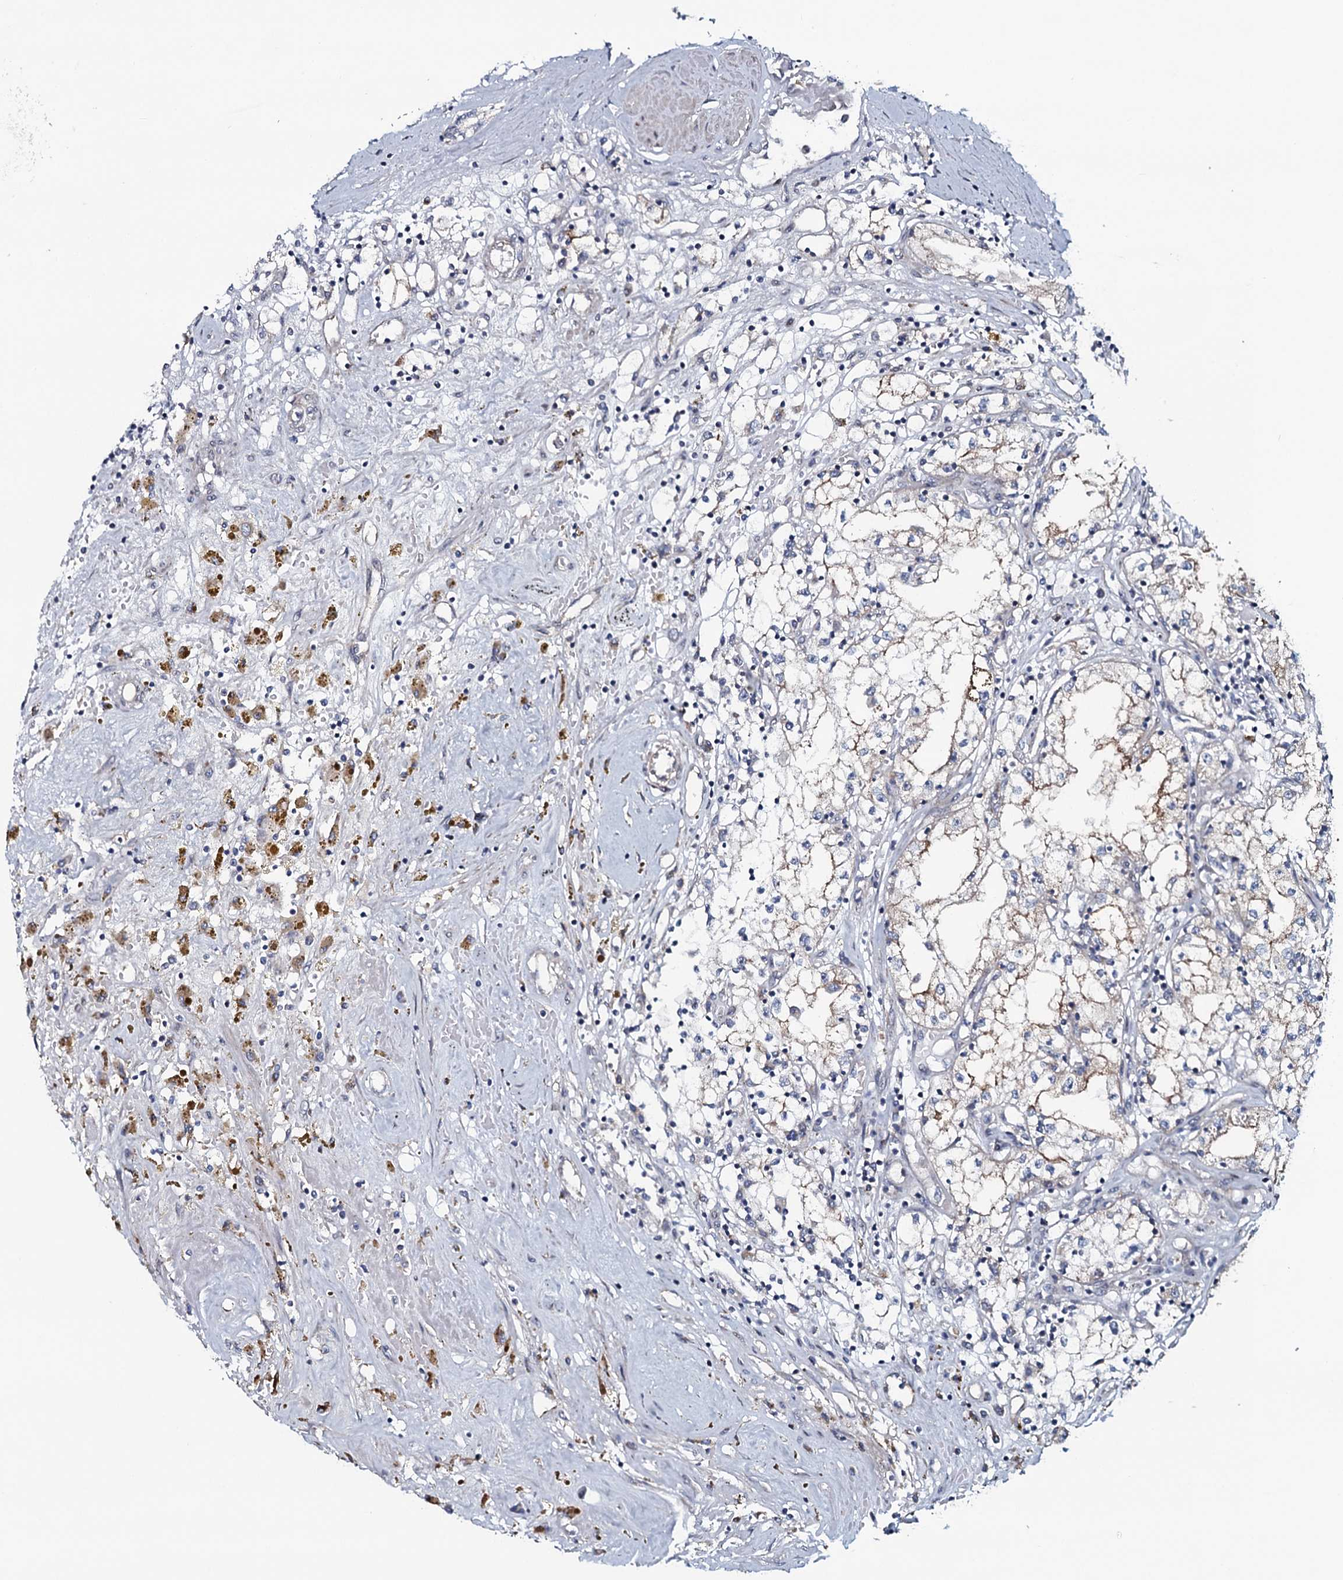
{"staining": {"intensity": "weak", "quantity": "25%-75%", "location": "cytoplasmic/membranous"}, "tissue": "renal cancer", "cell_type": "Tumor cells", "image_type": "cancer", "snomed": [{"axis": "morphology", "description": "Adenocarcinoma, NOS"}, {"axis": "topography", "description": "Kidney"}], "caption": "A histopathology image showing weak cytoplasmic/membranous expression in about 25%-75% of tumor cells in renal cancer (adenocarcinoma), as visualized by brown immunohistochemical staining.", "gene": "KCTD4", "patient": {"sex": "male", "age": 56}}